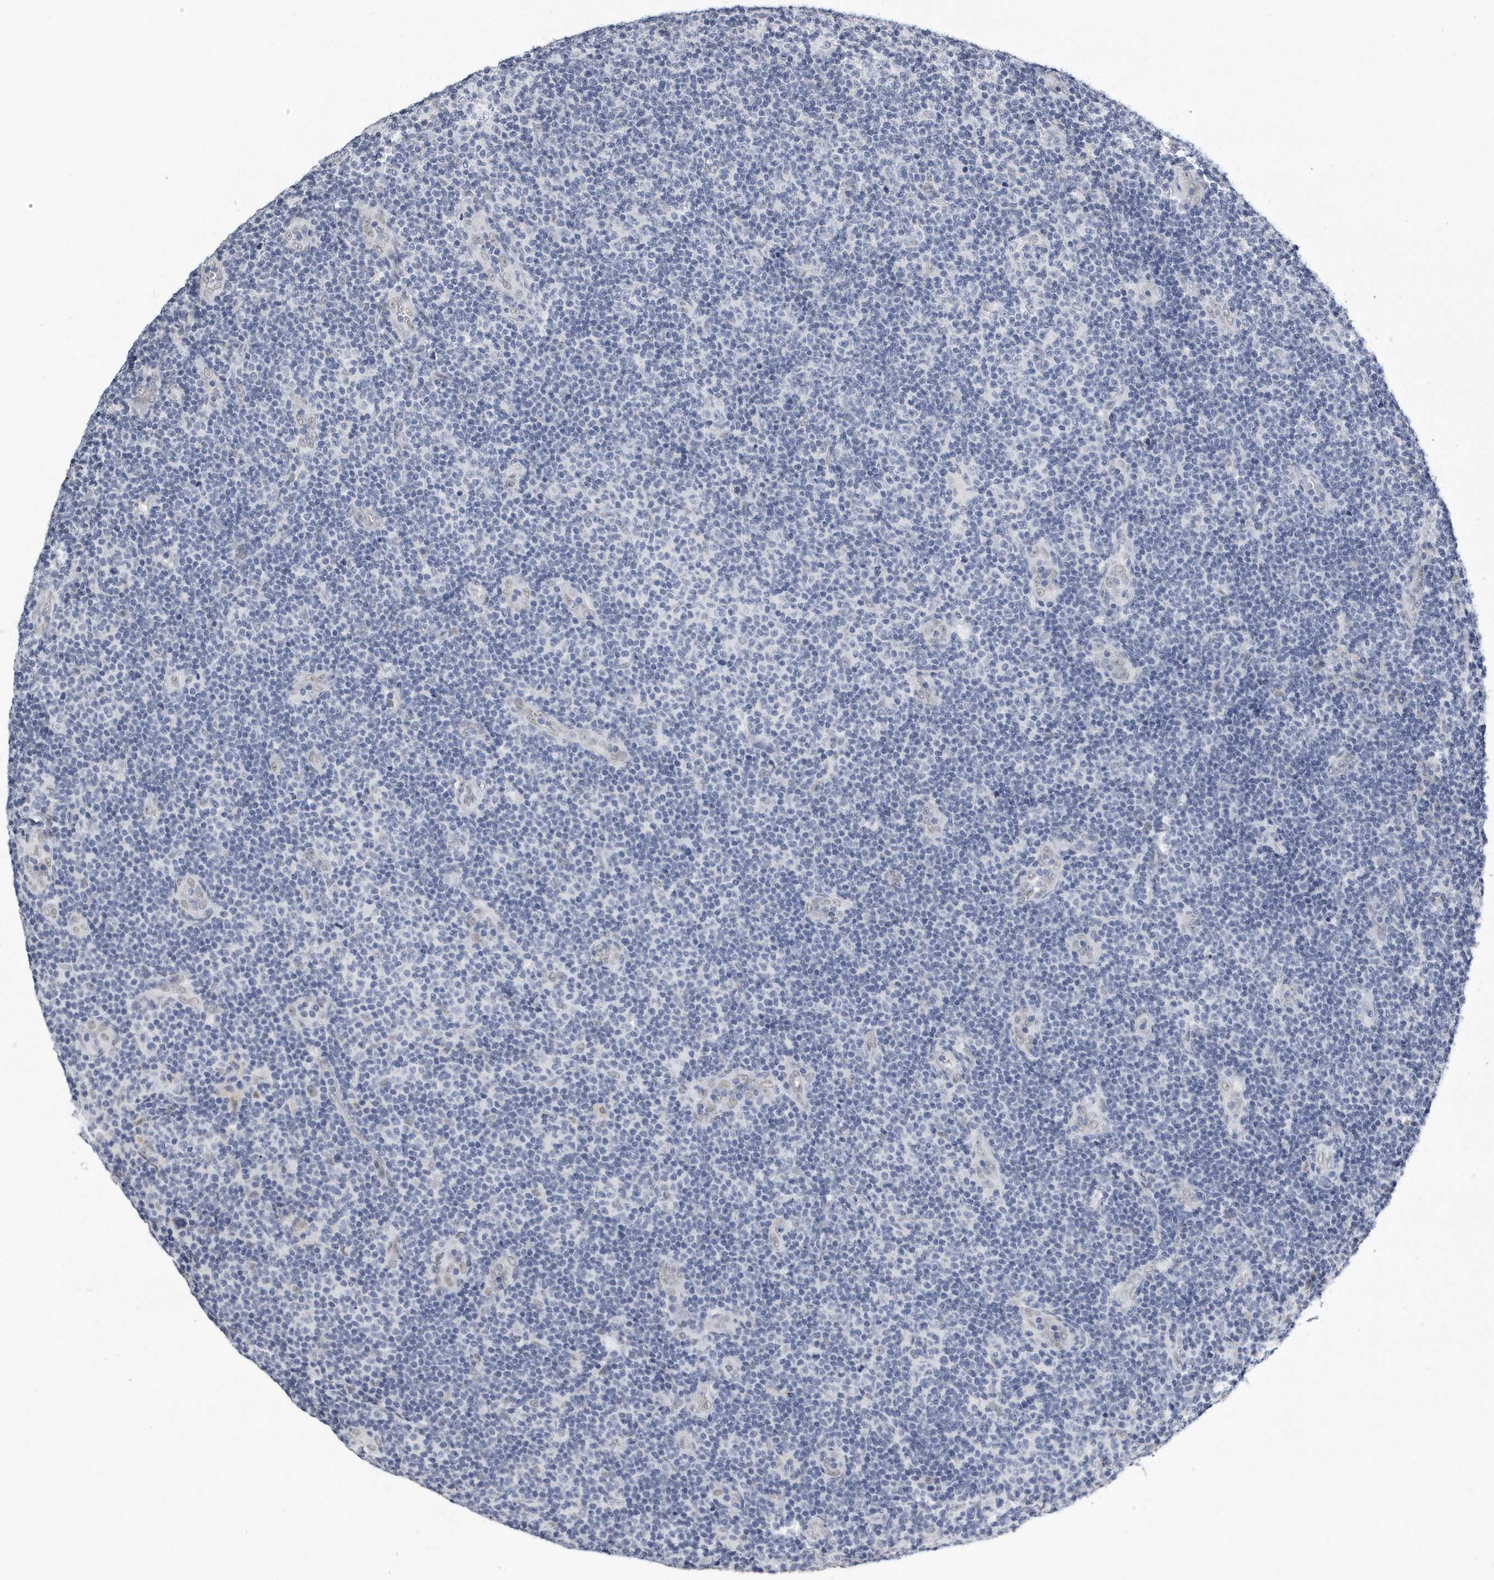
{"staining": {"intensity": "negative", "quantity": "none", "location": "none"}, "tissue": "lymphoma", "cell_type": "Tumor cells", "image_type": "cancer", "snomed": [{"axis": "morphology", "description": "Malignant lymphoma, non-Hodgkin's type, Low grade"}, {"axis": "topography", "description": "Lymph node"}], "caption": "Protein analysis of low-grade malignant lymphoma, non-Hodgkin's type shows no significant positivity in tumor cells.", "gene": "CTBP2", "patient": {"sex": "male", "age": 83}}